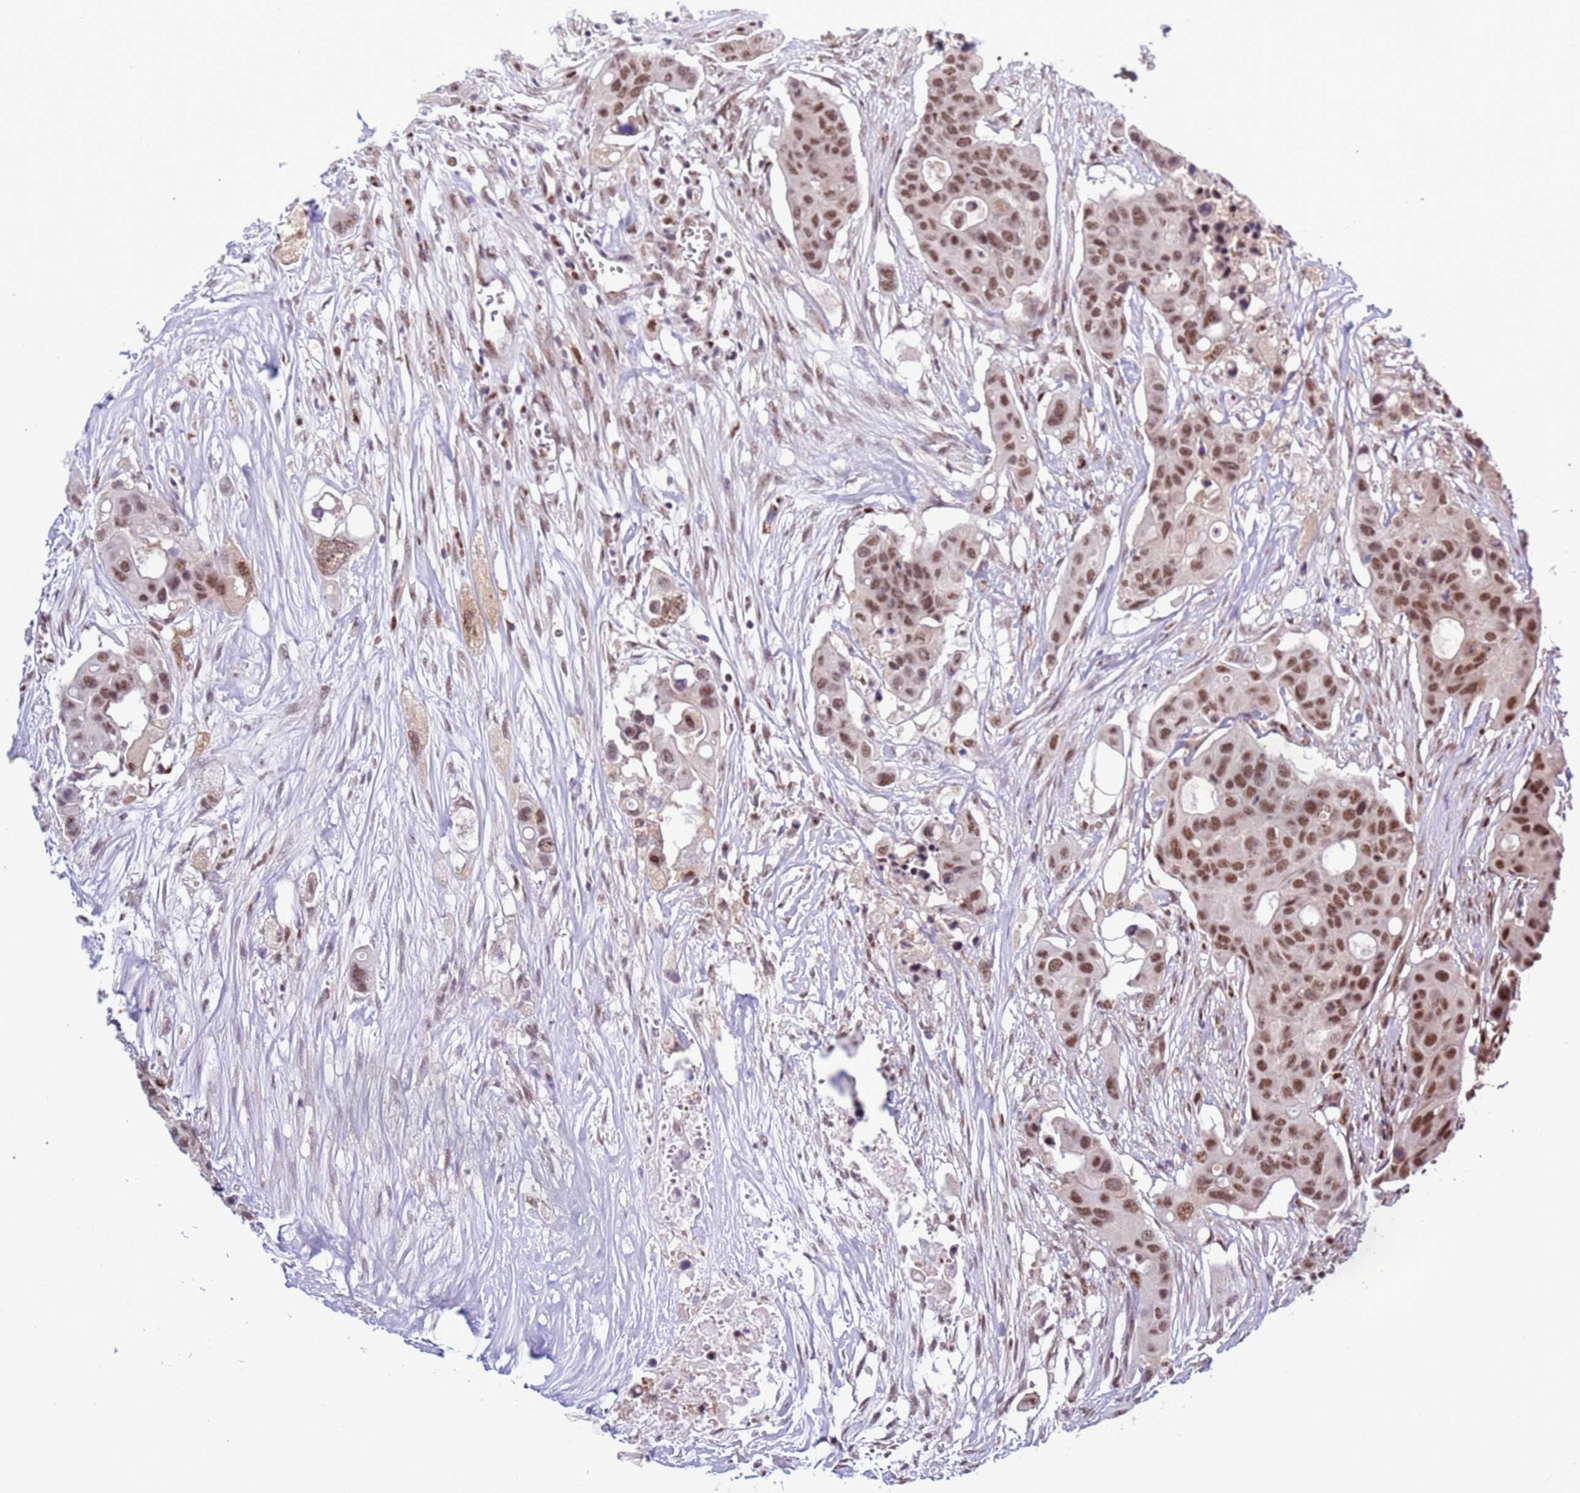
{"staining": {"intensity": "moderate", "quantity": ">75%", "location": "nuclear"}, "tissue": "colorectal cancer", "cell_type": "Tumor cells", "image_type": "cancer", "snomed": [{"axis": "morphology", "description": "Adenocarcinoma, NOS"}, {"axis": "topography", "description": "Colon"}], "caption": "The photomicrograph reveals immunohistochemical staining of colorectal adenocarcinoma. There is moderate nuclear expression is appreciated in approximately >75% of tumor cells.", "gene": "PRPF6", "patient": {"sex": "male", "age": 77}}